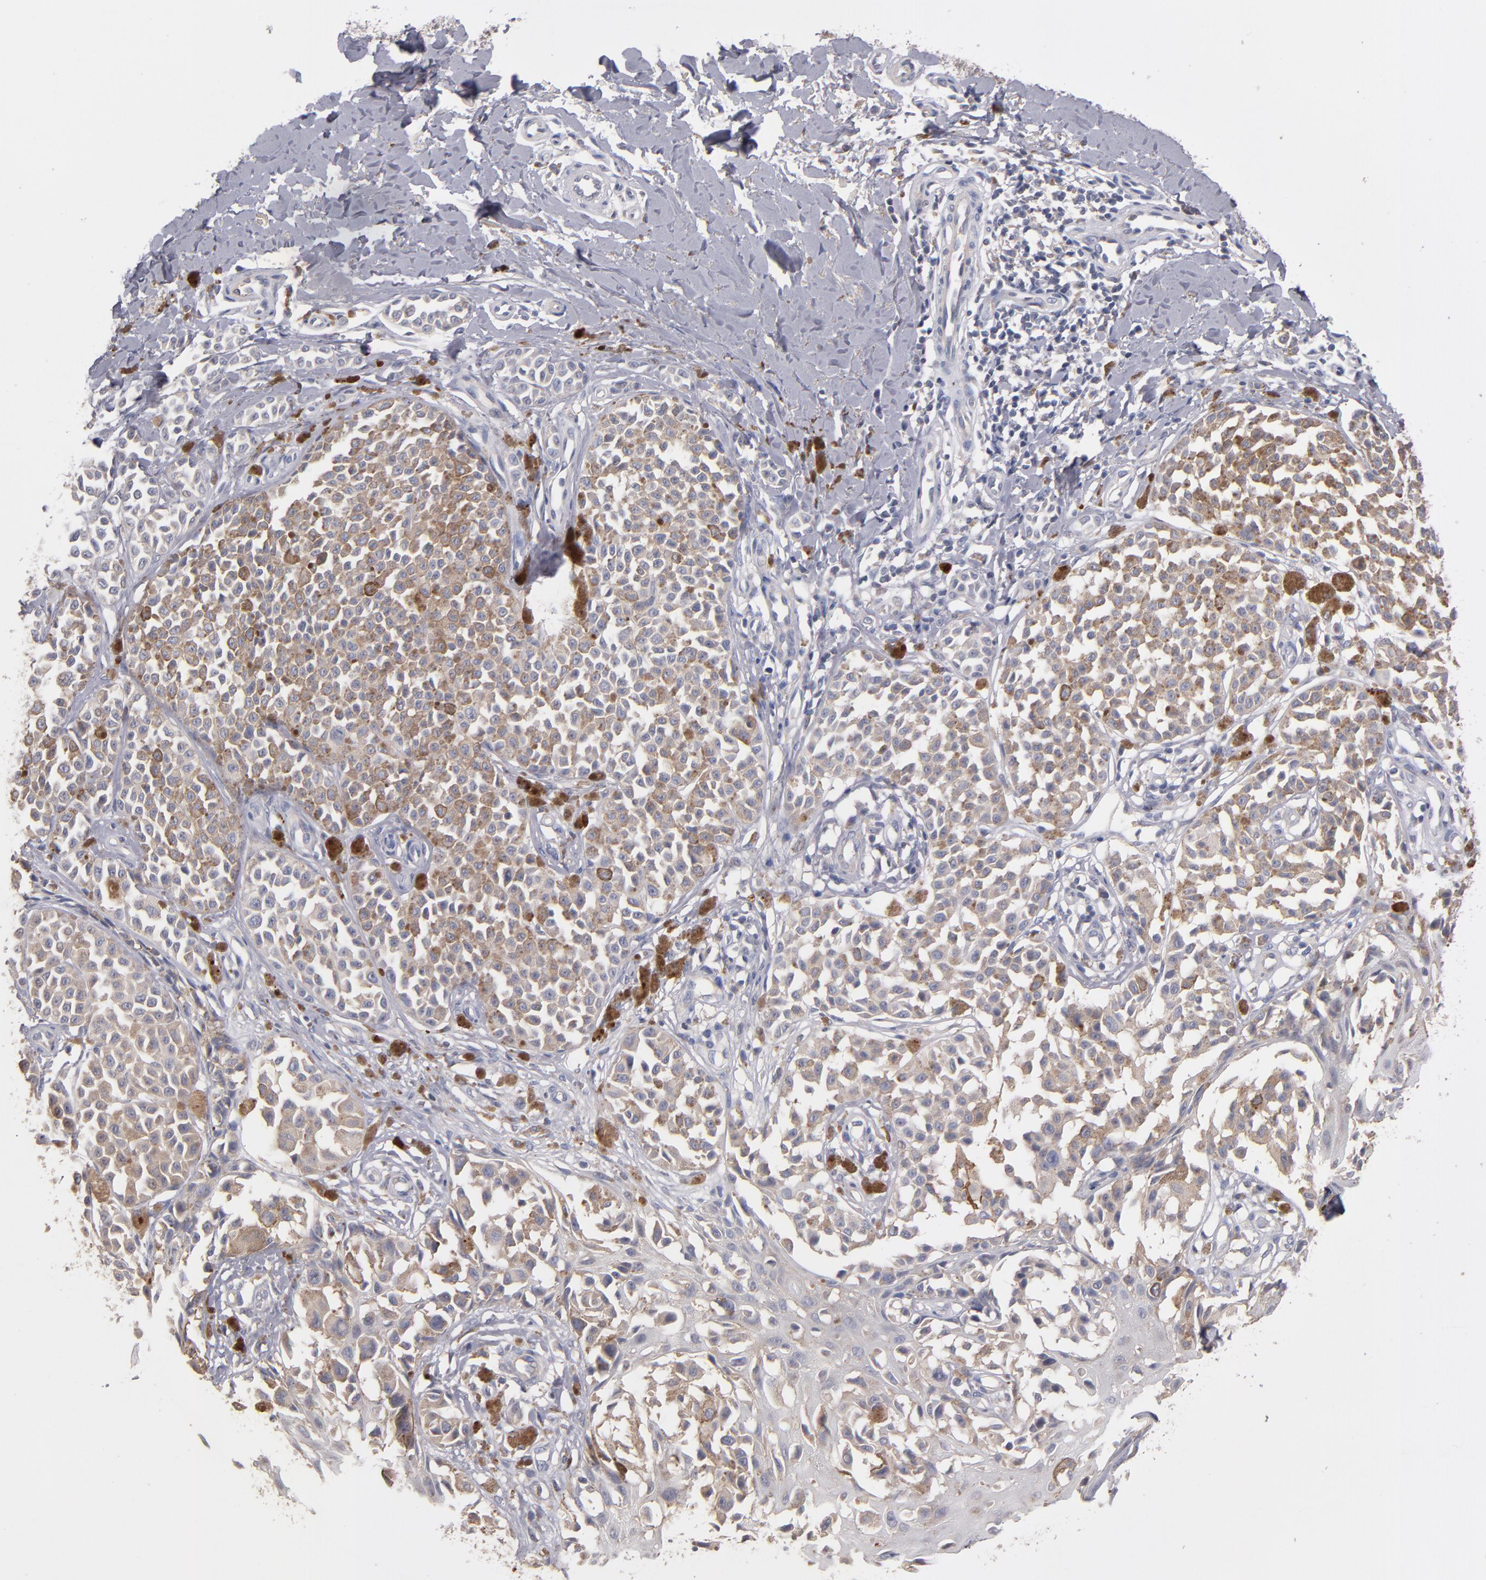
{"staining": {"intensity": "weak", "quantity": ">75%", "location": "cytoplasmic/membranous"}, "tissue": "melanoma", "cell_type": "Tumor cells", "image_type": "cancer", "snomed": [{"axis": "morphology", "description": "Malignant melanoma, NOS"}, {"axis": "topography", "description": "Skin"}], "caption": "Malignant melanoma stained with a protein marker exhibits weak staining in tumor cells.", "gene": "DACT1", "patient": {"sex": "female", "age": 38}}